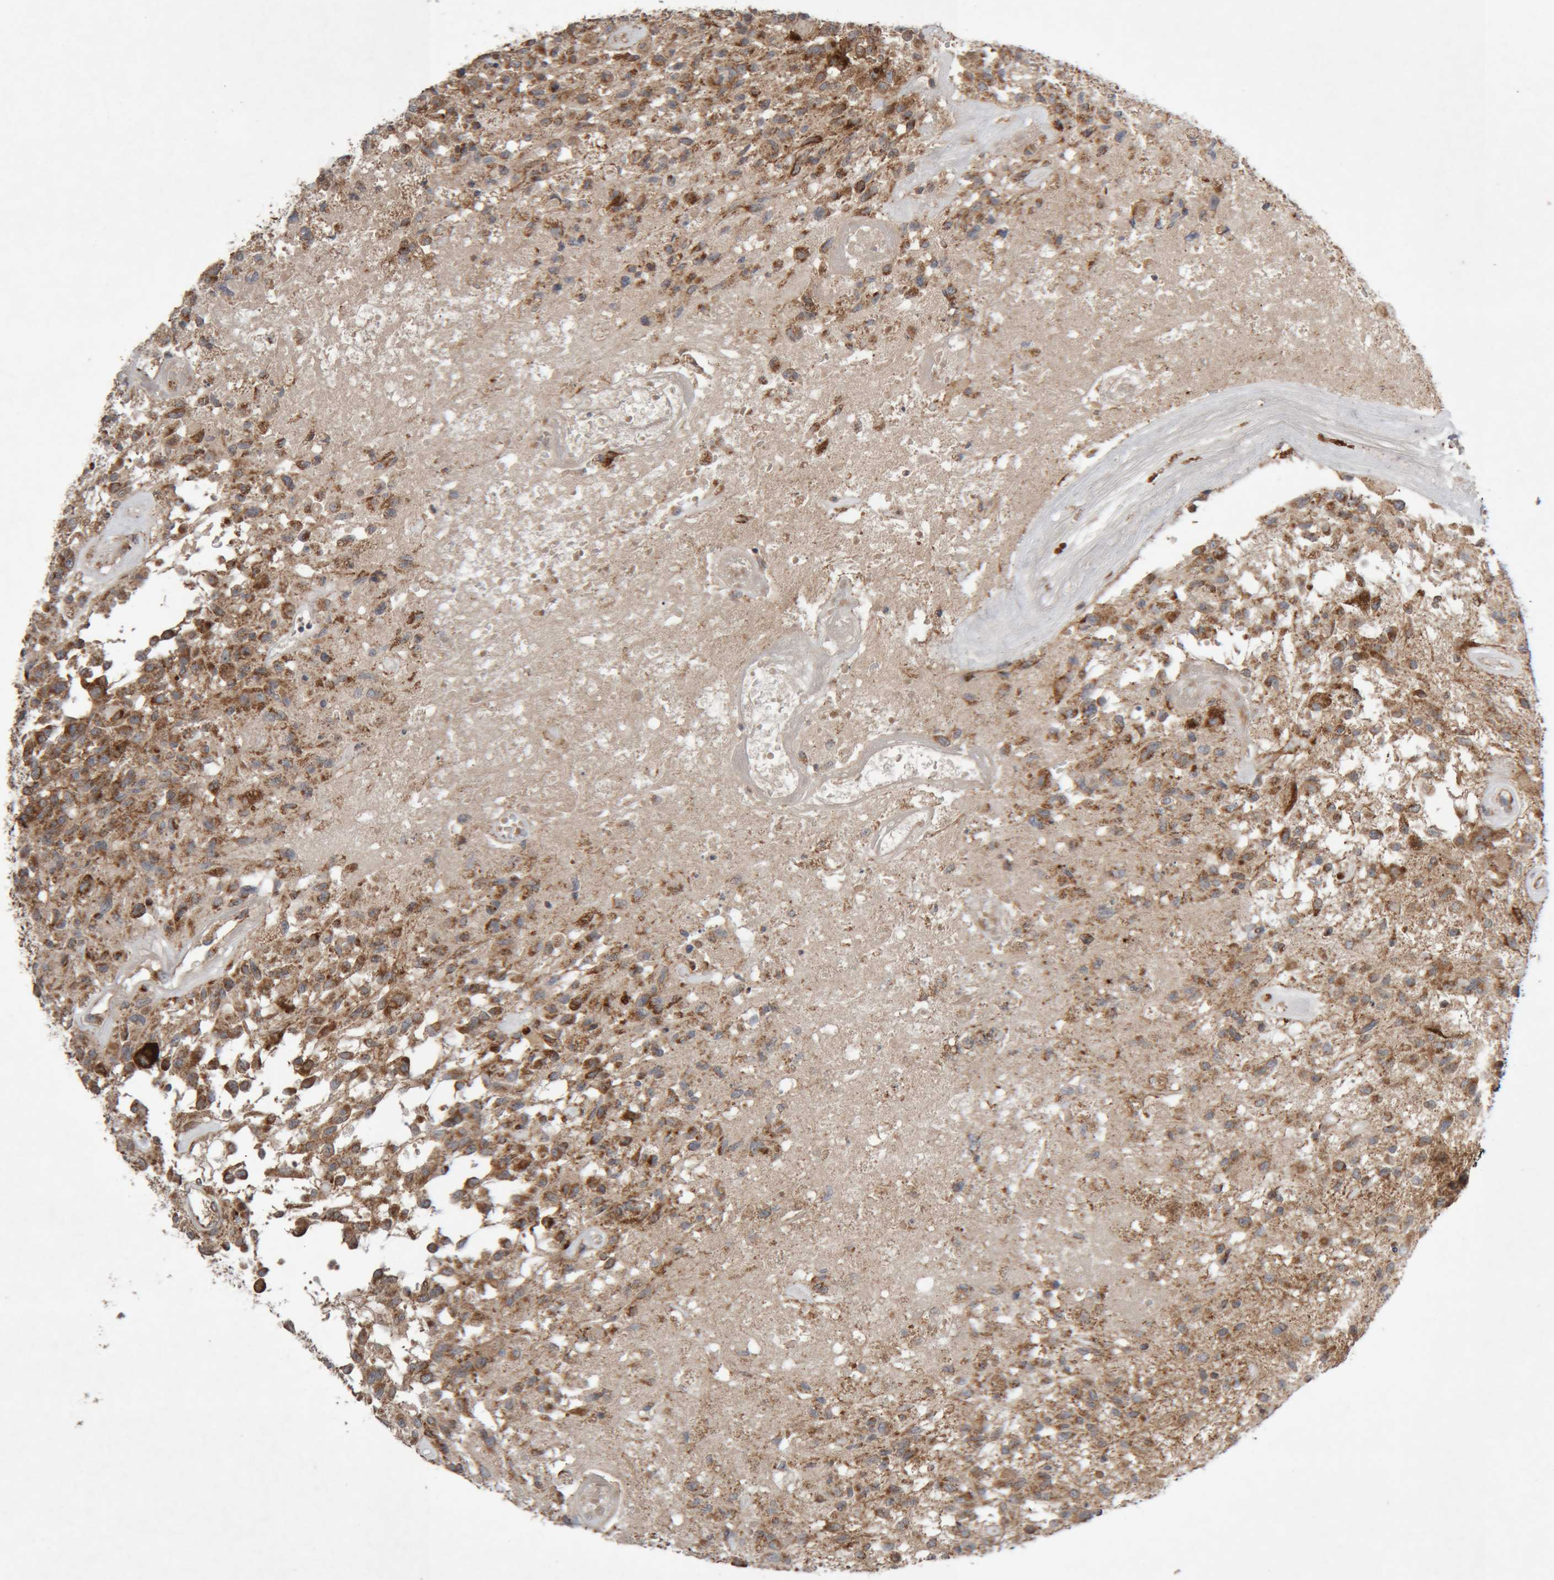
{"staining": {"intensity": "moderate", "quantity": ">75%", "location": "cytoplasmic/membranous"}, "tissue": "glioma", "cell_type": "Tumor cells", "image_type": "cancer", "snomed": [{"axis": "morphology", "description": "Glioma, malignant, High grade"}, {"axis": "morphology", "description": "Glioblastoma, NOS"}, {"axis": "topography", "description": "Brain"}], "caption": "Immunohistochemical staining of human glioma reveals medium levels of moderate cytoplasmic/membranous protein expression in approximately >75% of tumor cells.", "gene": "KIF21B", "patient": {"sex": "male", "age": 60}}